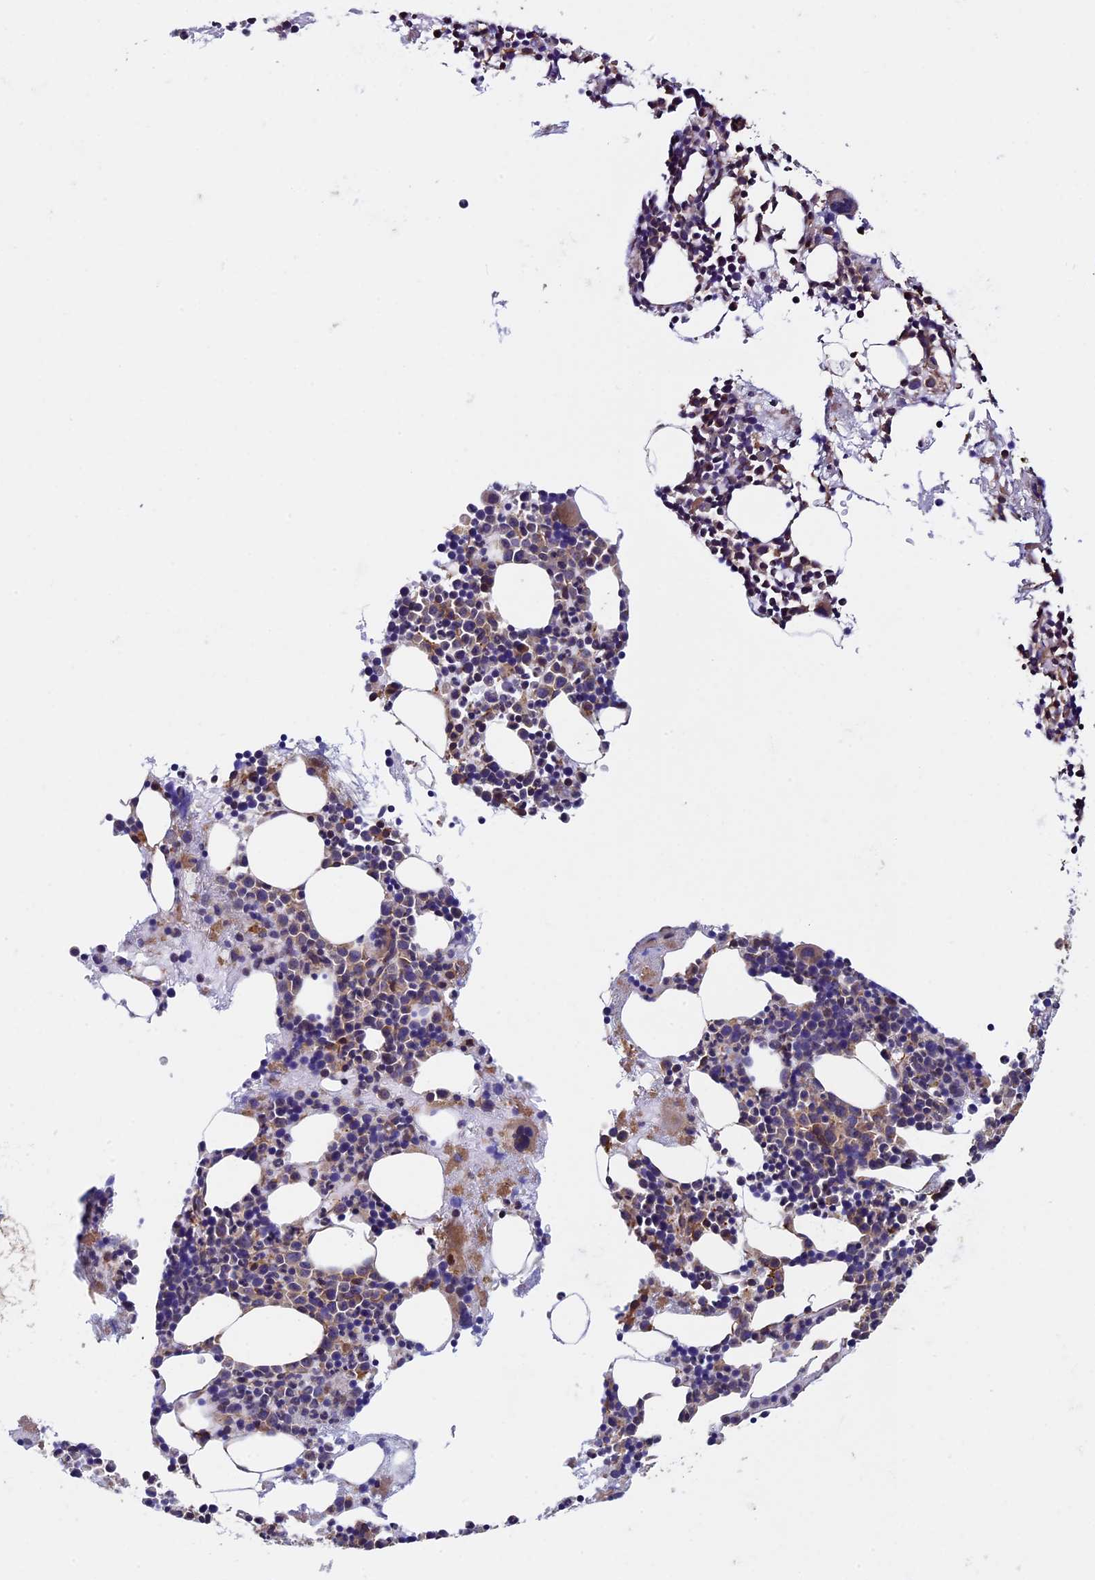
{"staining": {"intensity": "moderate", "quantity": "<25%", "location": "cytoplasmic/membranous"}, "tissue": "bone marrow", "cell_type": "Hematopoietic cells", "image_type": "normal", "snomed": [{"axis": "morphology", "description": "Normal tissue, NOS"}, {"axis": "topography", "description": "Bone marrow"}], "caption": "A high-resolution histopathology image shows immunohistochemistry staining of benign bone marrow, which shows moderate cytoplasmic/membranous expression in approximately <25% of hematopoietic cells.", "gene": "SLC9A5", "patient": {"sex": "male", "age": 51}}